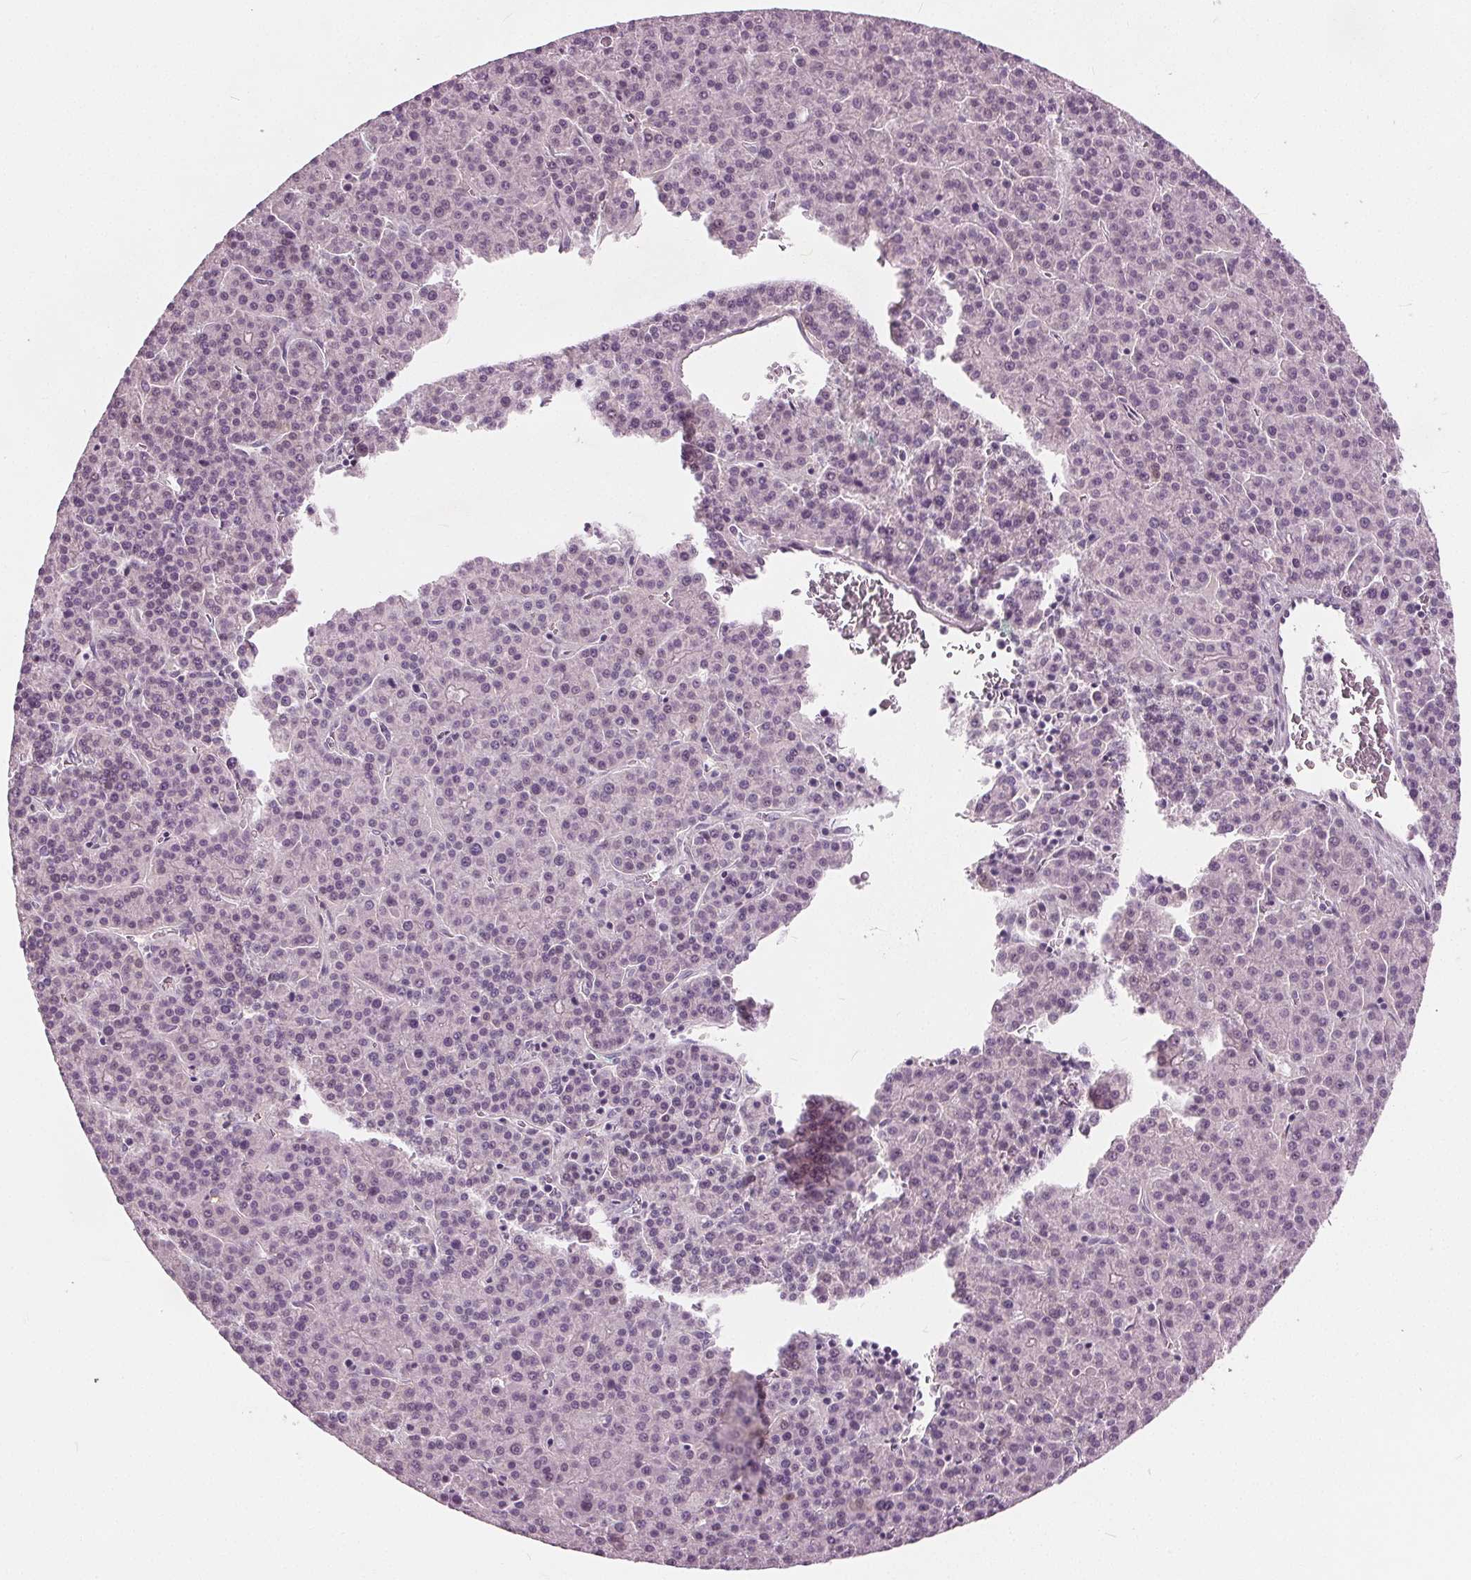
{"staining": {"intensity": "negative", "quantity": "none", "location": "none"}, "tissue": "liver cancer", "cell_type": "Tumor cells", "image_type": "cancer", "snomed": [{"axis": "morphology", "description": "Carcinoma, Hepatocellular, NOS"}, {"axis": "topography", "description": "Liver"}], "caption": "Photomicrograph shows no protein positivity in tumor cells of liver cancer (hepatocellular carcinoma) tissue.", "gene": "TKFC", "patient": {"sex": "female", "age": 58}}